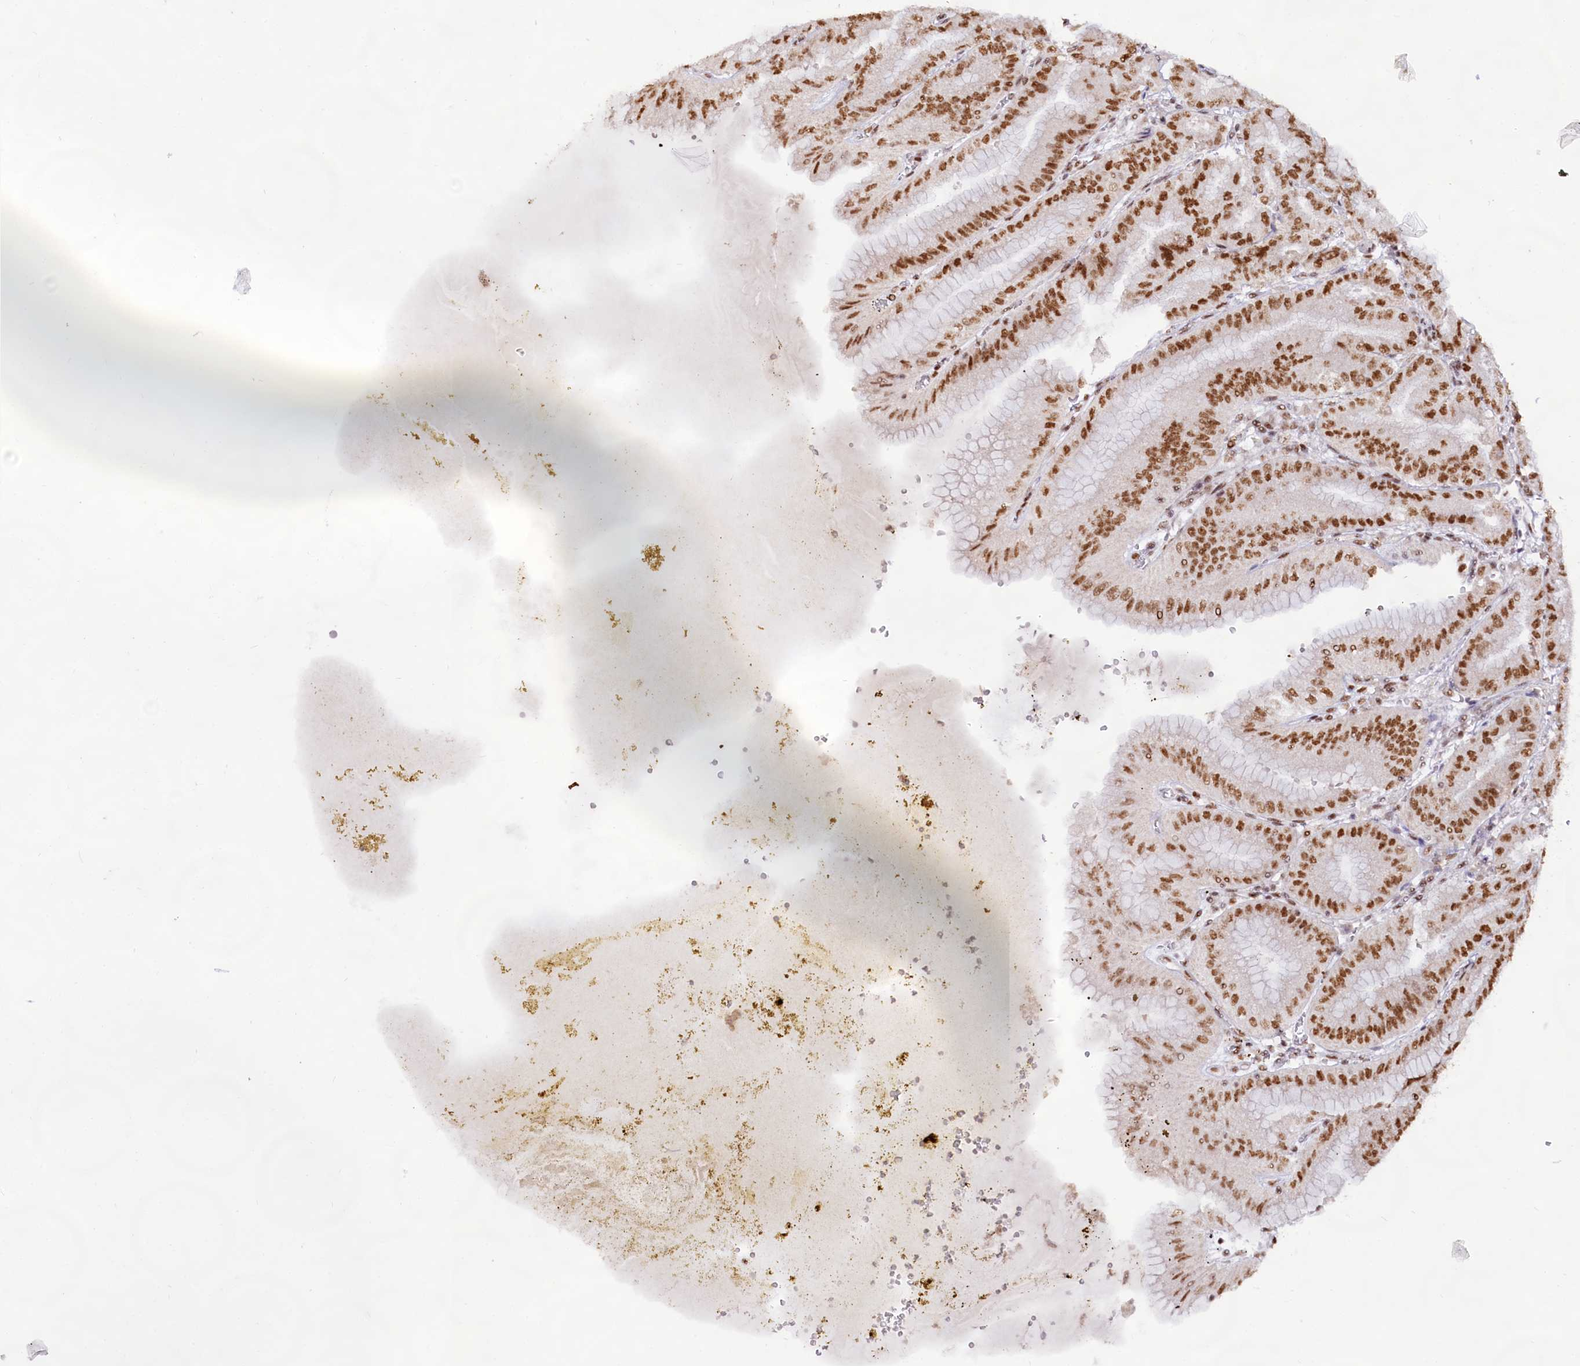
{"staining": {"intensity": "strong", "quantity": ">75%", "location": "nuclear"}, "tissue": "stomach", "cell_type": "Glandular cells", "image_type": "normal", "snomed": [{"axis": "morphology", "description": "Normal tissue, NOS"}, {"axis": "topography", "description": "Stomach, upper"}, {"axis": "topography", "description": "Stomach, lower"}], "caption": "The micrograph reveals immunohistochemical staining of normal stomach. There is strong nuclear staining is present in approximately >75% of glandular cells.", "gene": "HIRA", "patient": {"sex": "male", "age": 71}}